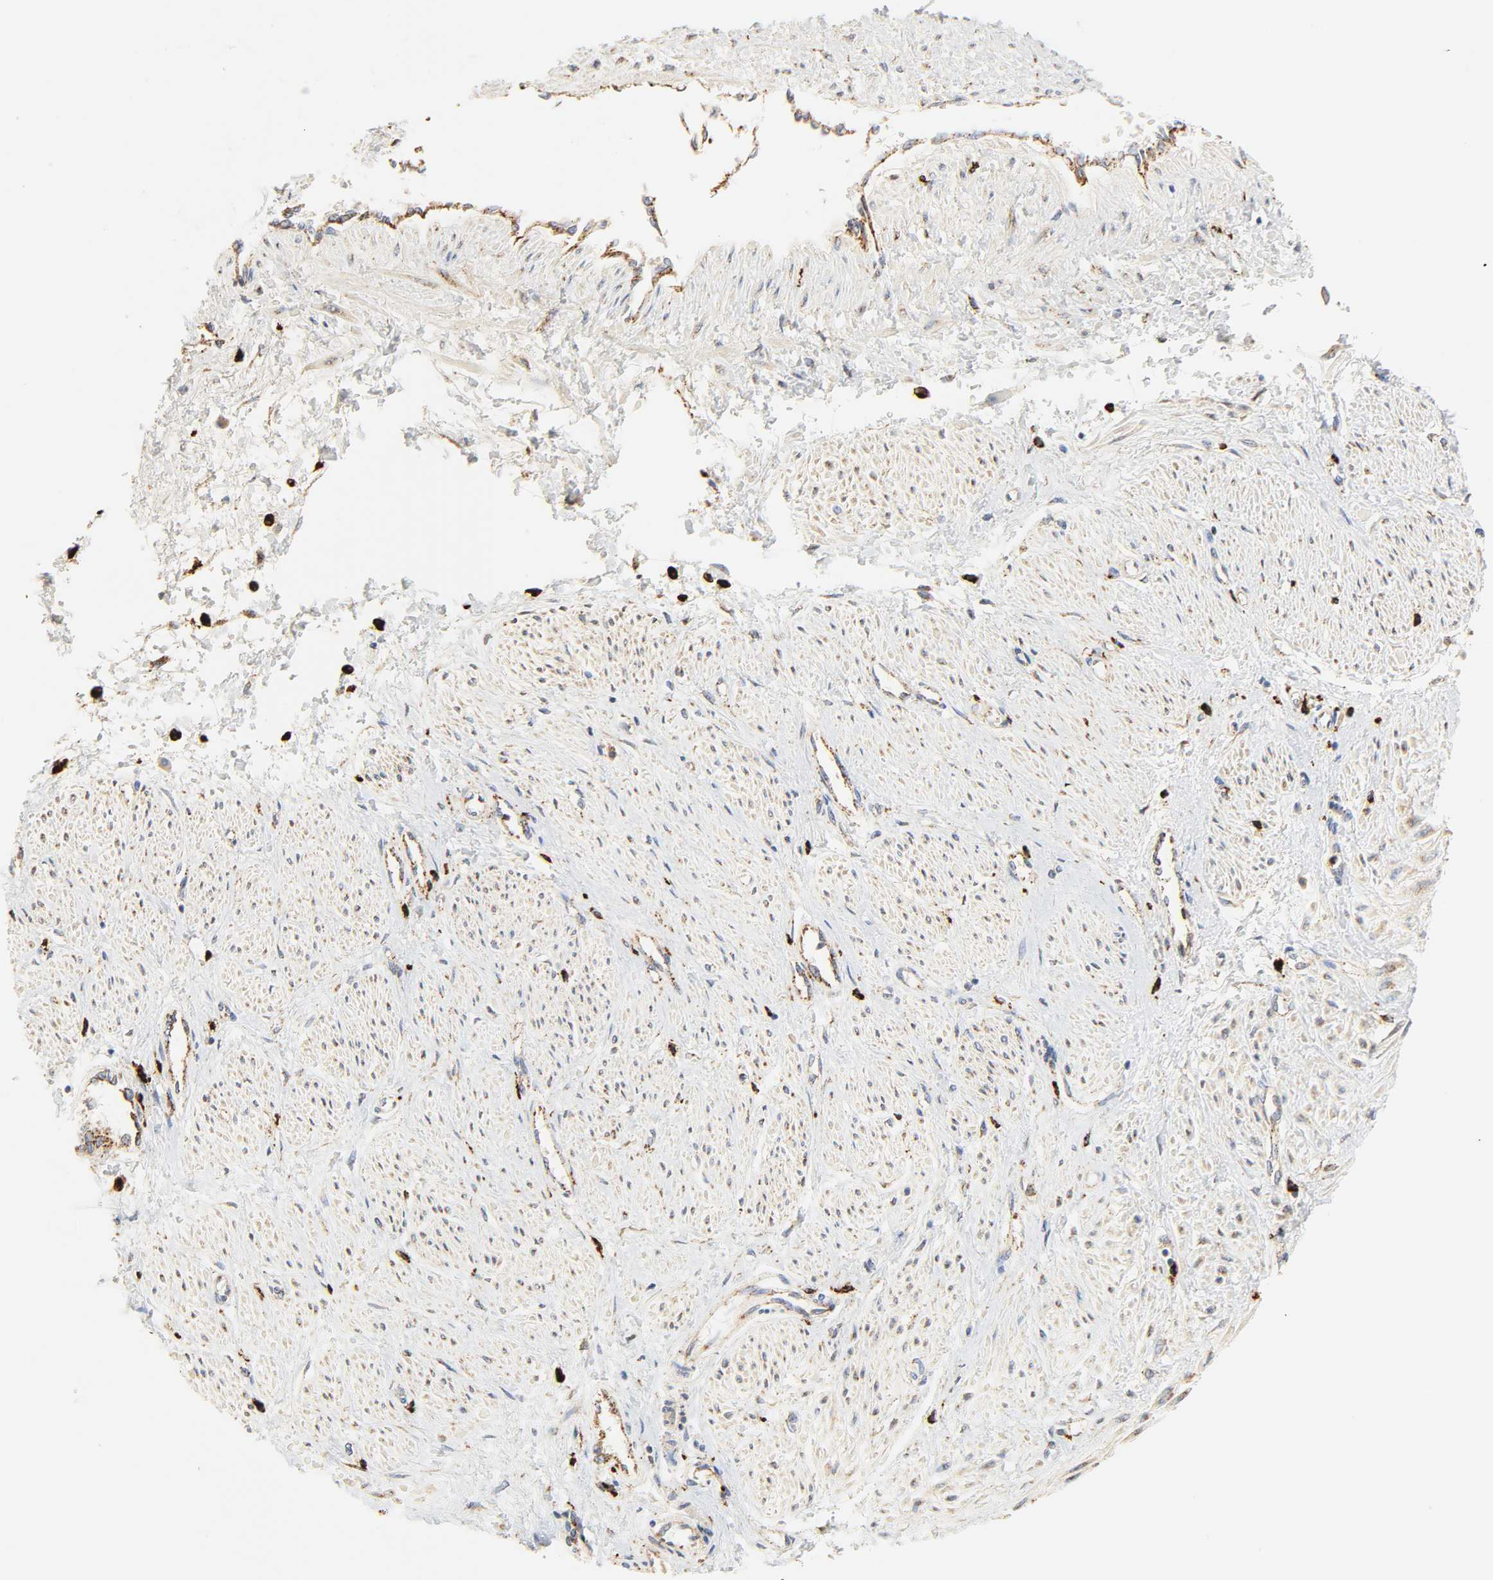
{"staining": {"intensity": "moderate", "quantity": ">75%", "location": "cytoplasmic/membranous"}, "tissue": "smooth muscle", "cell_type": "Smooth muscle cells", "image_type": "normal", "snomed": [{"axis": "morphology", "description": "Normal tissue, NOS"}, {"axis": "topography", "description": "Smooth muscle"}, {"axis": "topography", "description": "Uterus"}], "caption": "A histopathology image of human smooth muscle stained for a protein reveals moderate cytoplasmic/membranous brown staining in smooth muscle cells. Using DAB (brown) and hematoxylin (blue) stains, captured at high magnification using brightfield microscopy.", "gene": "PSAP", "patient": {"sex": "female", "age": 39}}